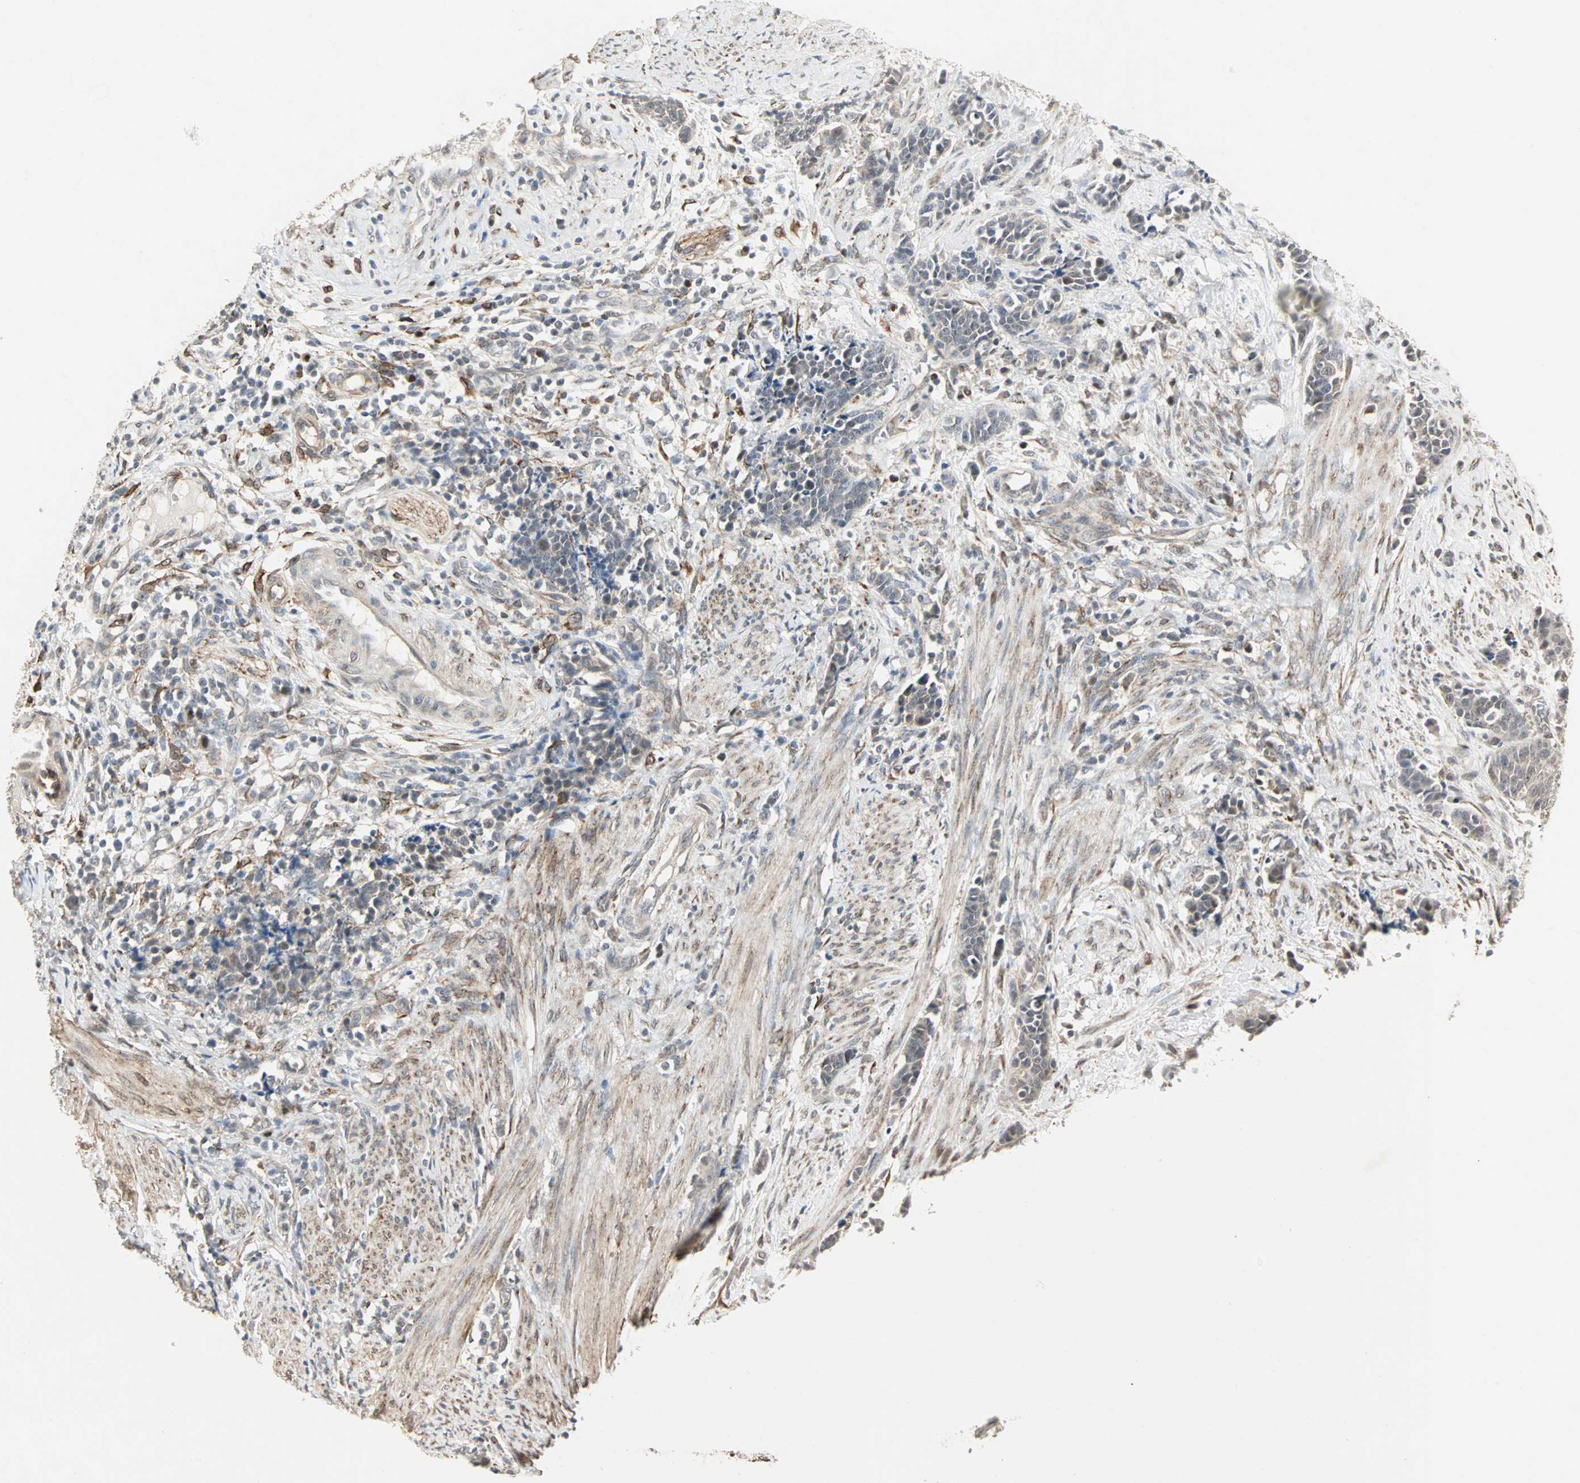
{"staining": {"intensity": "weak", "quantity": "<25%", "location": "cytoplasmic/membranous"}, "tissue": "cervical cancer", "cell_type": "Tumor cells", "image_type": "cancer", "snomed": [{"axis": "morphology", "description": "Squamous cell carcinoma, NOS"}, {"axis": "topography", "description": "Cervix"}], "caption": "Cervical squamous cell carcinoma stained for a protein using IHC displays no staining tumor cells.", "gene": "TRPV4", "patient": {"sex": "female", "age": 35}}